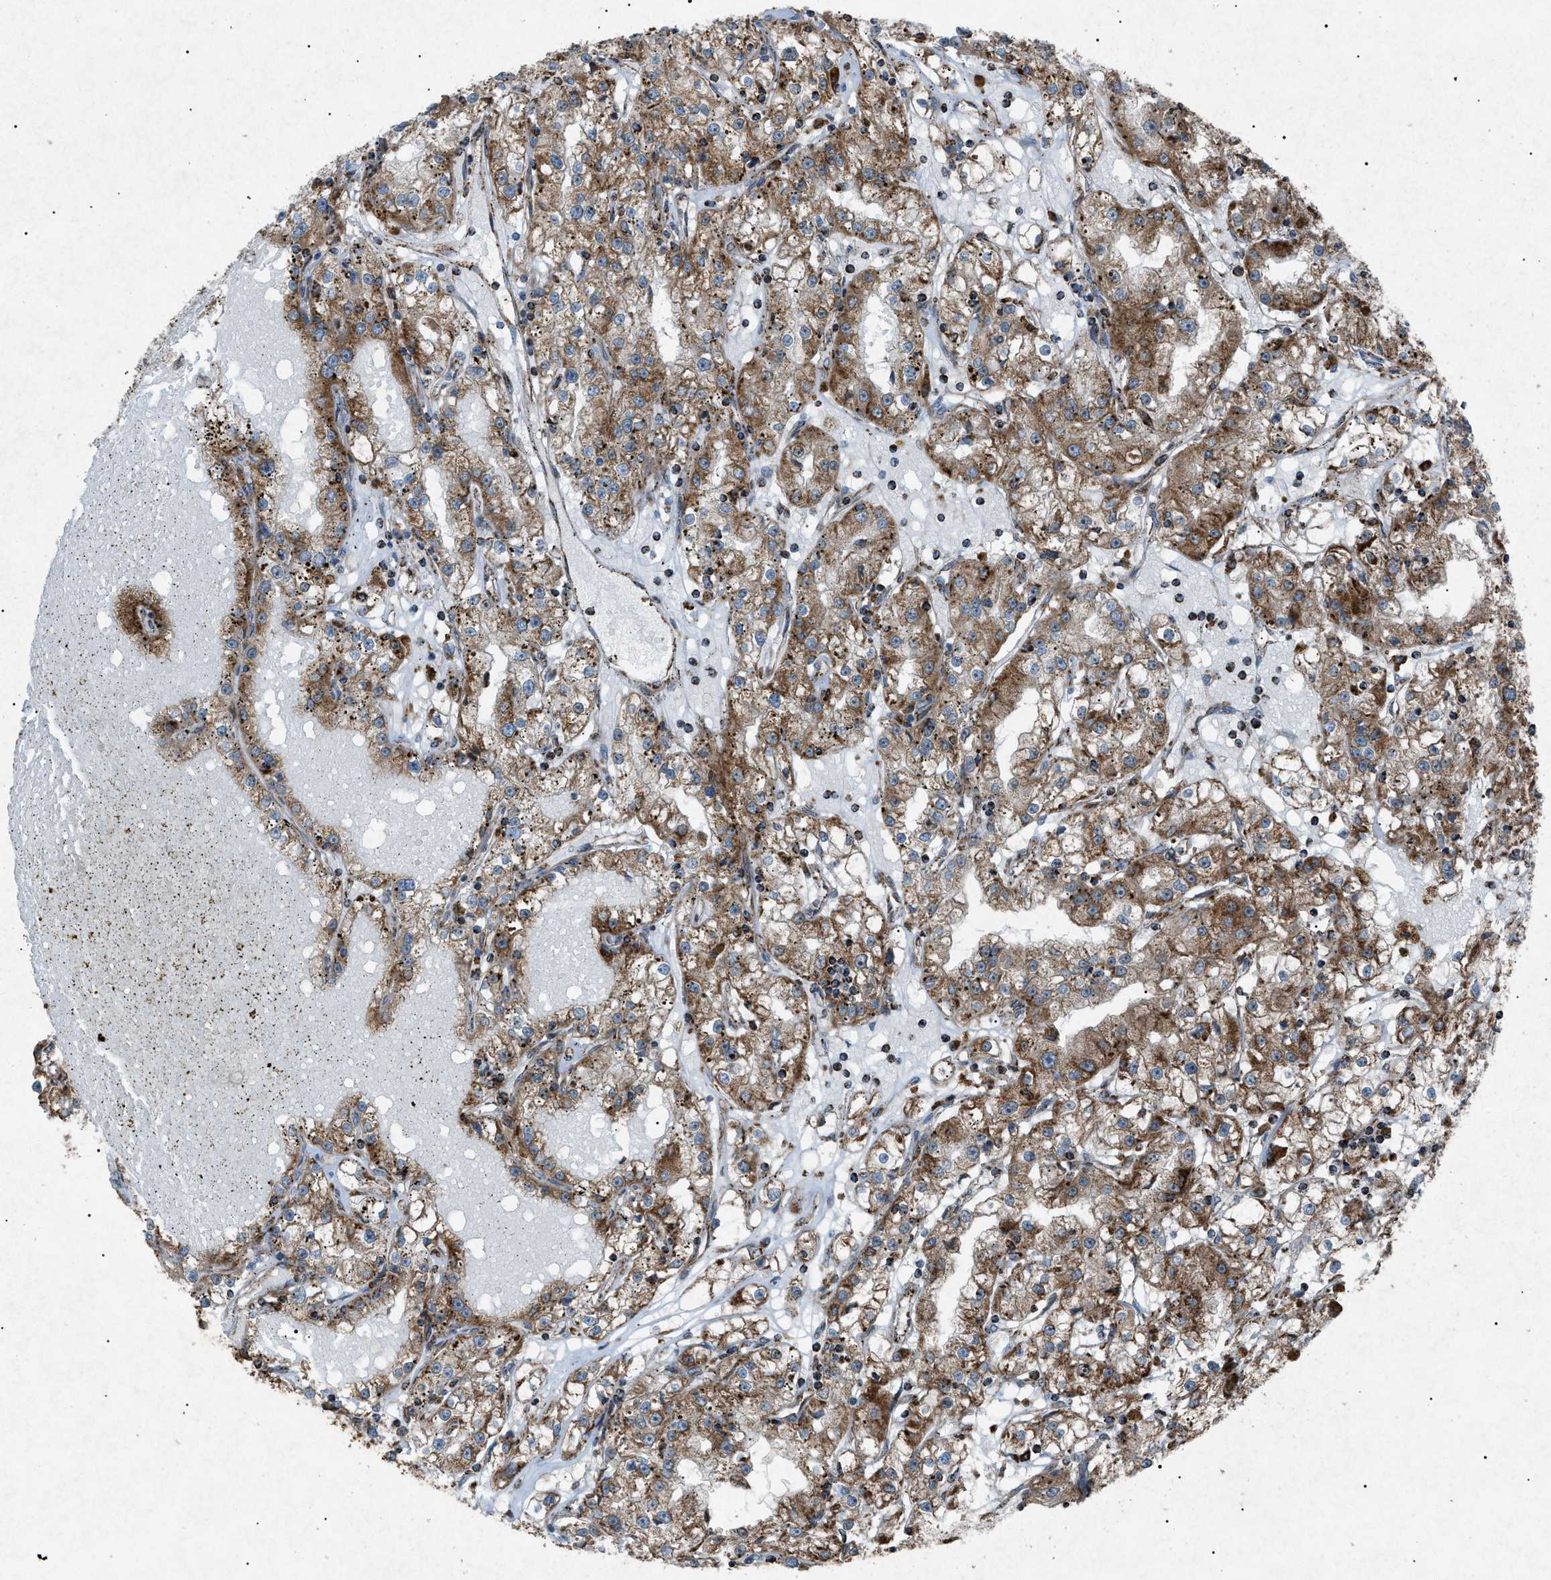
{"staining": {"intensity": "moderate", "quantity": ">75%", "location": "cytoplasmic/membranous"}, "tissue": "renal cancer", "cell_type": "Tumor cells", "image_type": "cancer", "snomed": [{"axis": "morphology", "description": "Adenocarcinoma, NOS"}, {"axis": "topography", "description": "Kidney"}], "caption": "Immunohistochemical staining of renal adenocarcinoma exhibits moderate cytoplasmic/membranous protein positivity in approximately >75% of tumor cells.", "gene": "C1GALT1C1", "patient": {"sex": "male", "age": 56}}